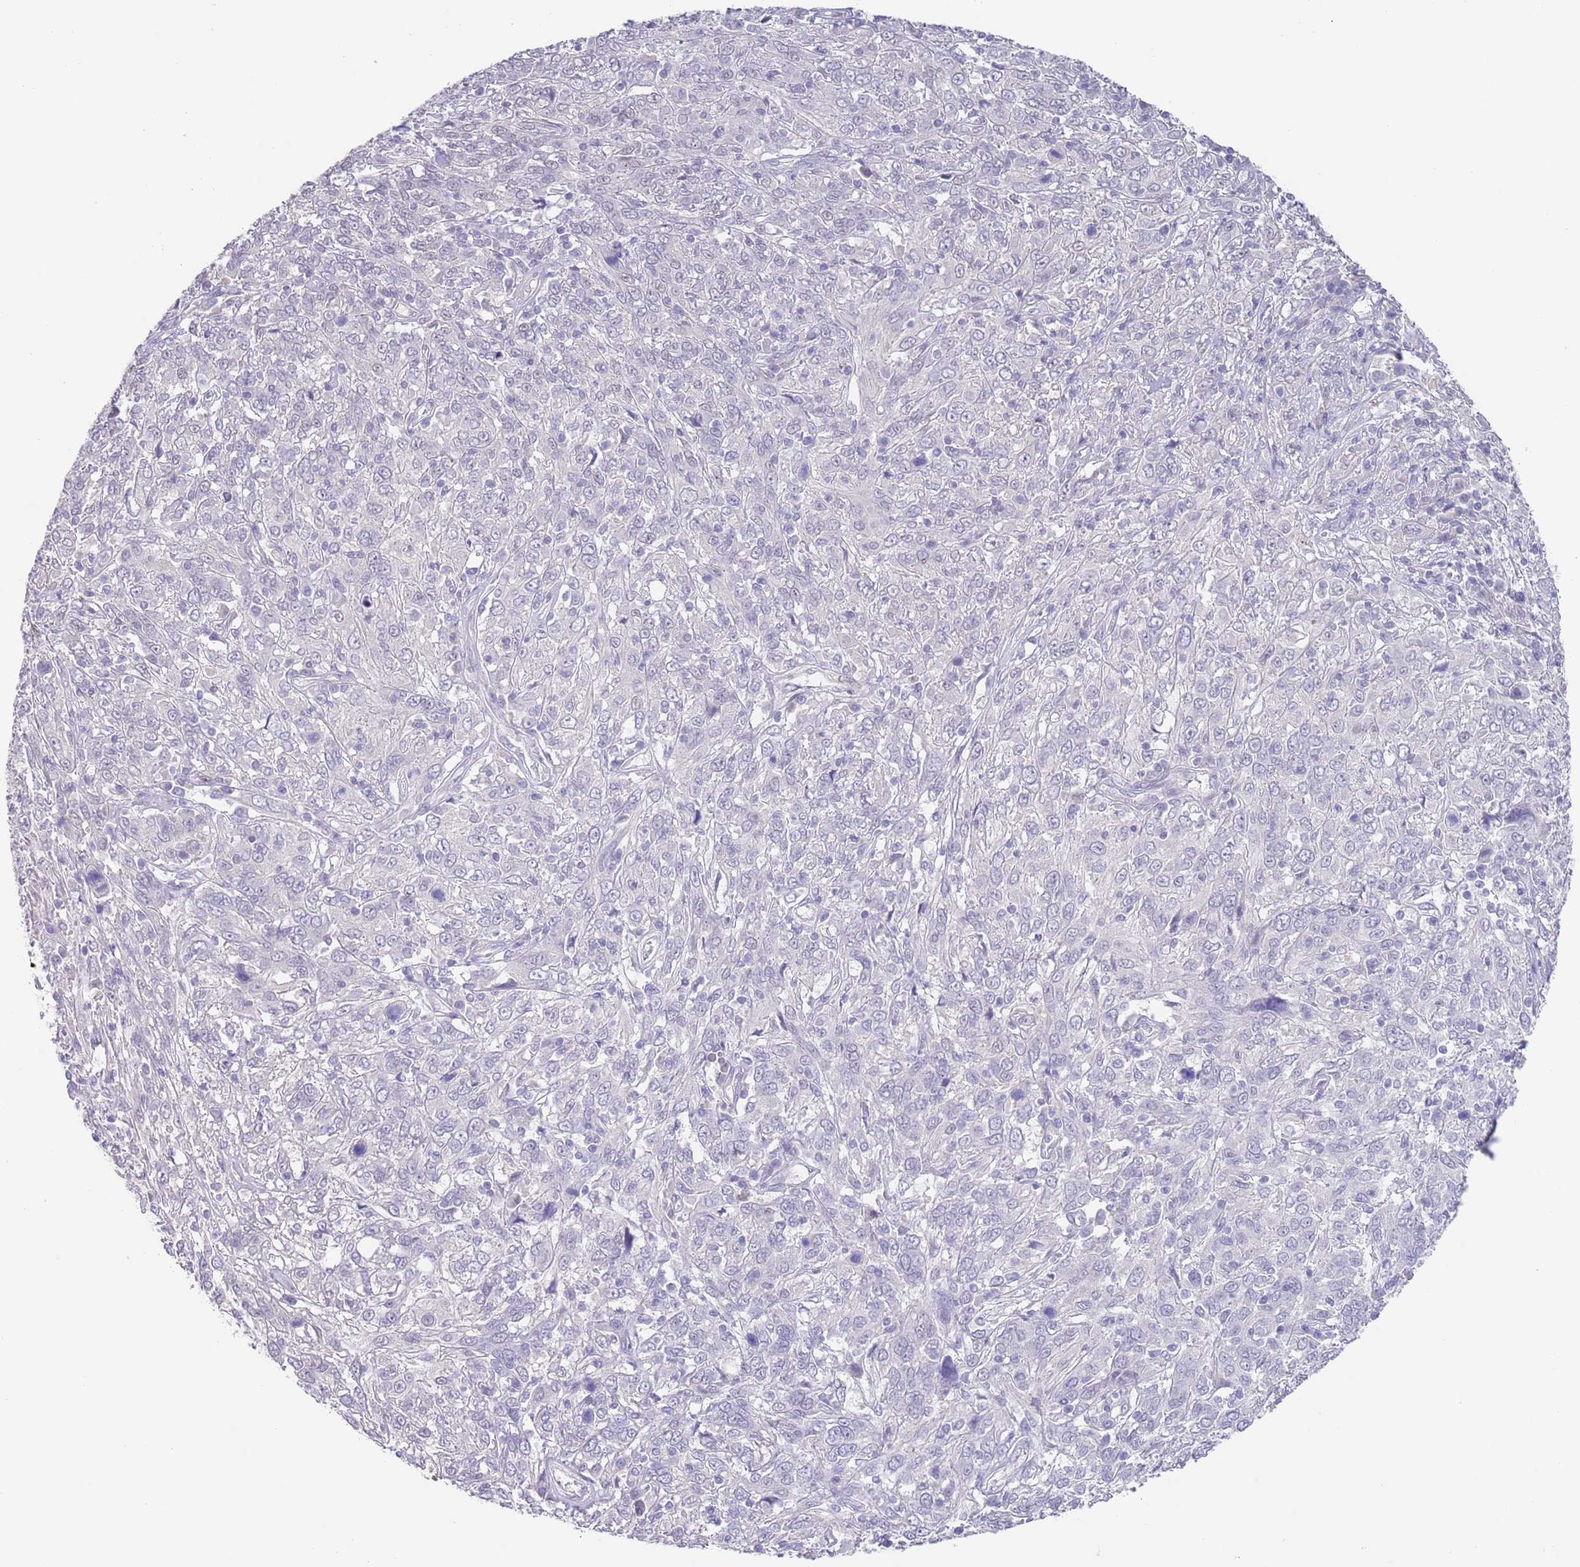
{"staining": {"intensity": "negative", "quantity": "none", "location": "none"}, "tissue": "cervical cancer", "cell_type": "Tumor cells", "image_type": "cancer", "snomed": [{"axis": "morphology", "description": "Squamous cell carcinoma, NOS"}, {"axis": "topography", "description": "Cervix"}], "caption": "A histopathology image of squamous cell carcinoma (cervical) stained for a protein displays no brown staining in tumor cells. (DAB IHC visualized using brightfield microscopy, high magnification).", "gene": "RNF169", "patient": {"sex": "female", "age": 46}}